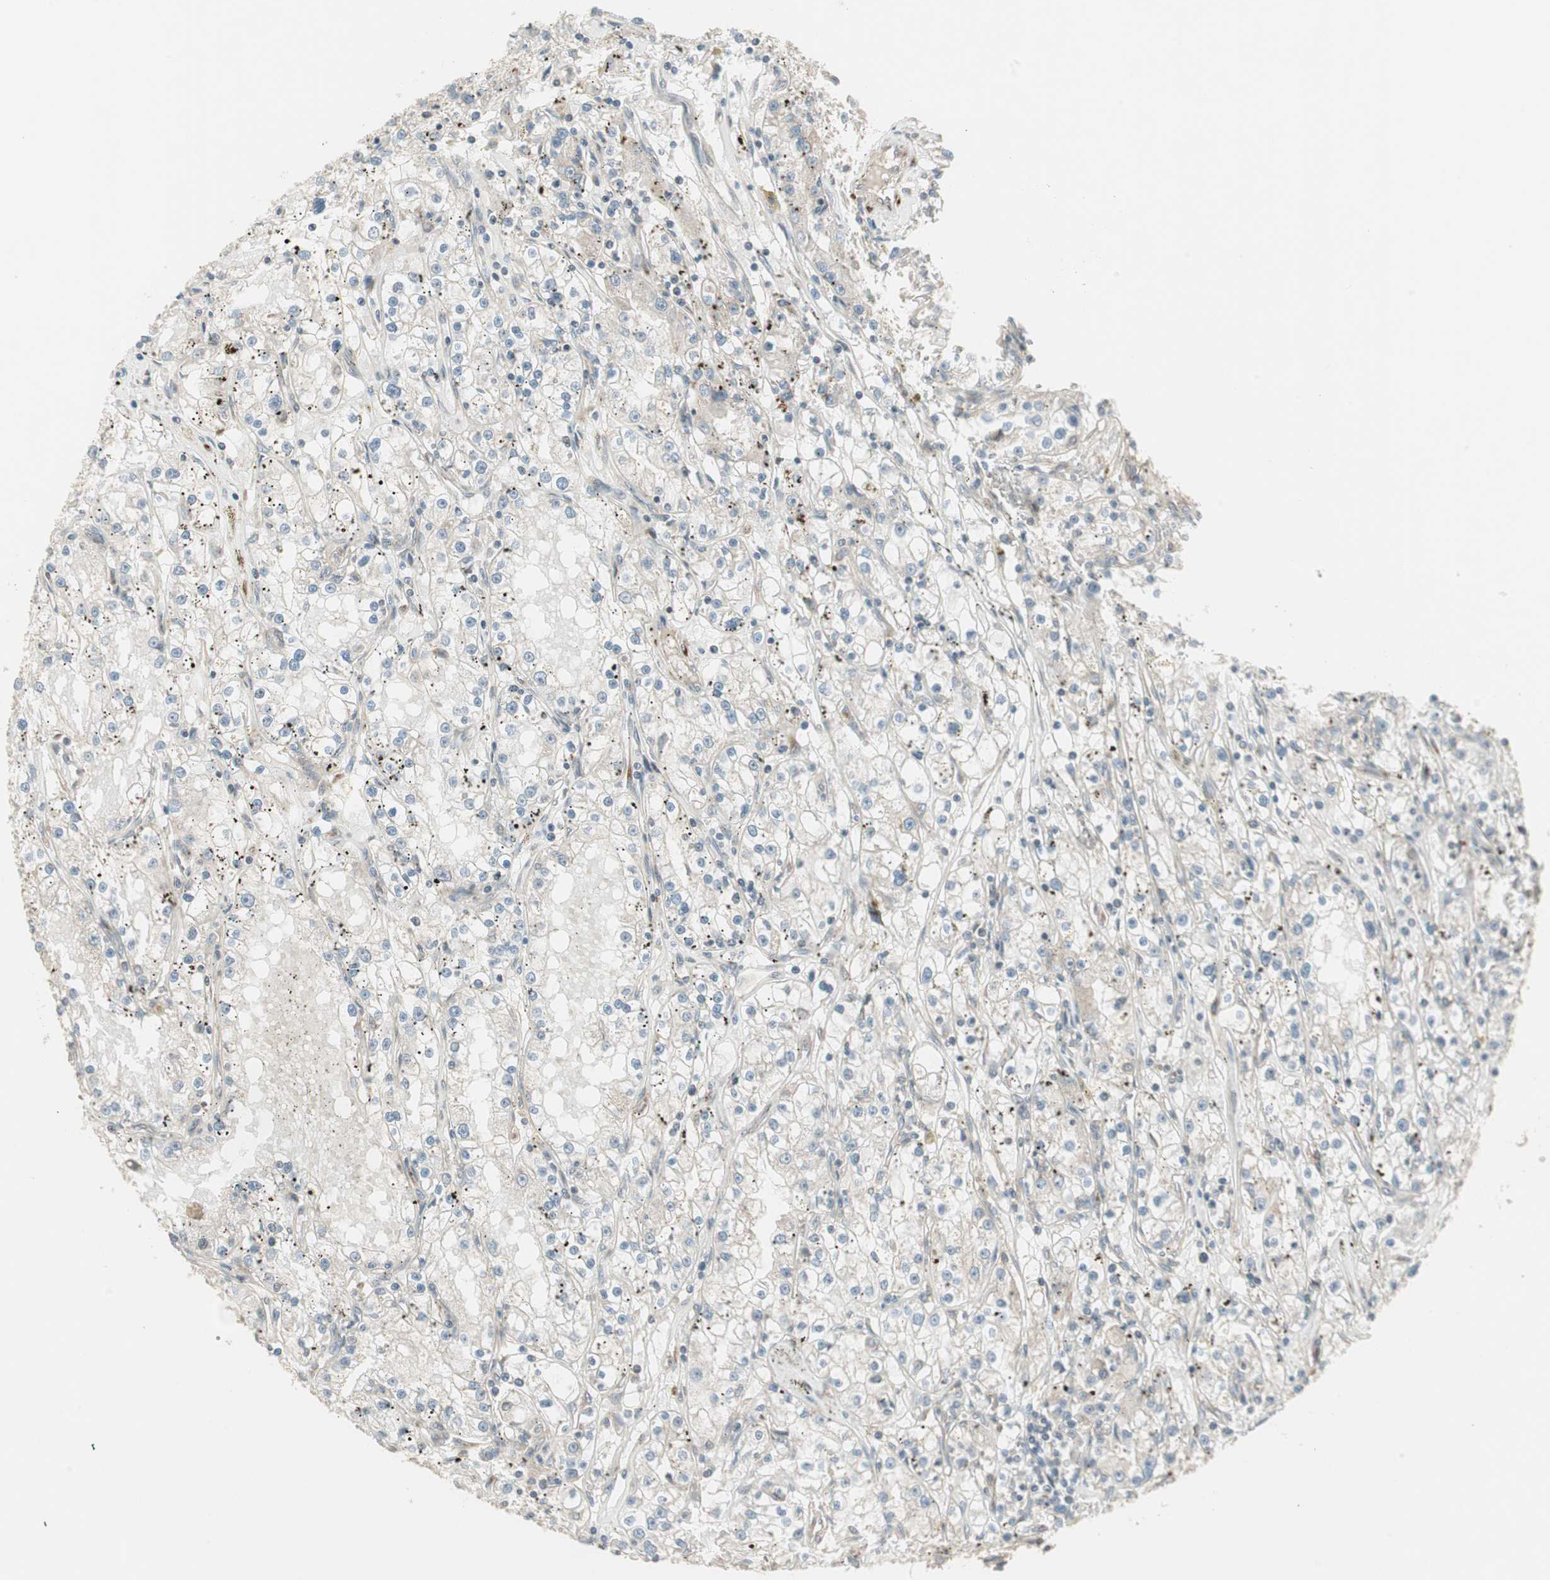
{"staining": {"intensity": "negative", "quantity": "none", "location": "none"}, "tissue": "renal cancer", "cell_type": "Tumor cells", "image_type": "cancer", "snomed": [{"axis": "morphology", "description": "Adenocarcinoma, NOS"}, {"axis": "topography", "description": "Kidney"}], "caption": "Tumor cells show no significant expression in renal adenocarcinoma. Nuclei are stained in blue.", "gene": "PPP2R5E", "patient": {"sex": "male", "age": 56}}